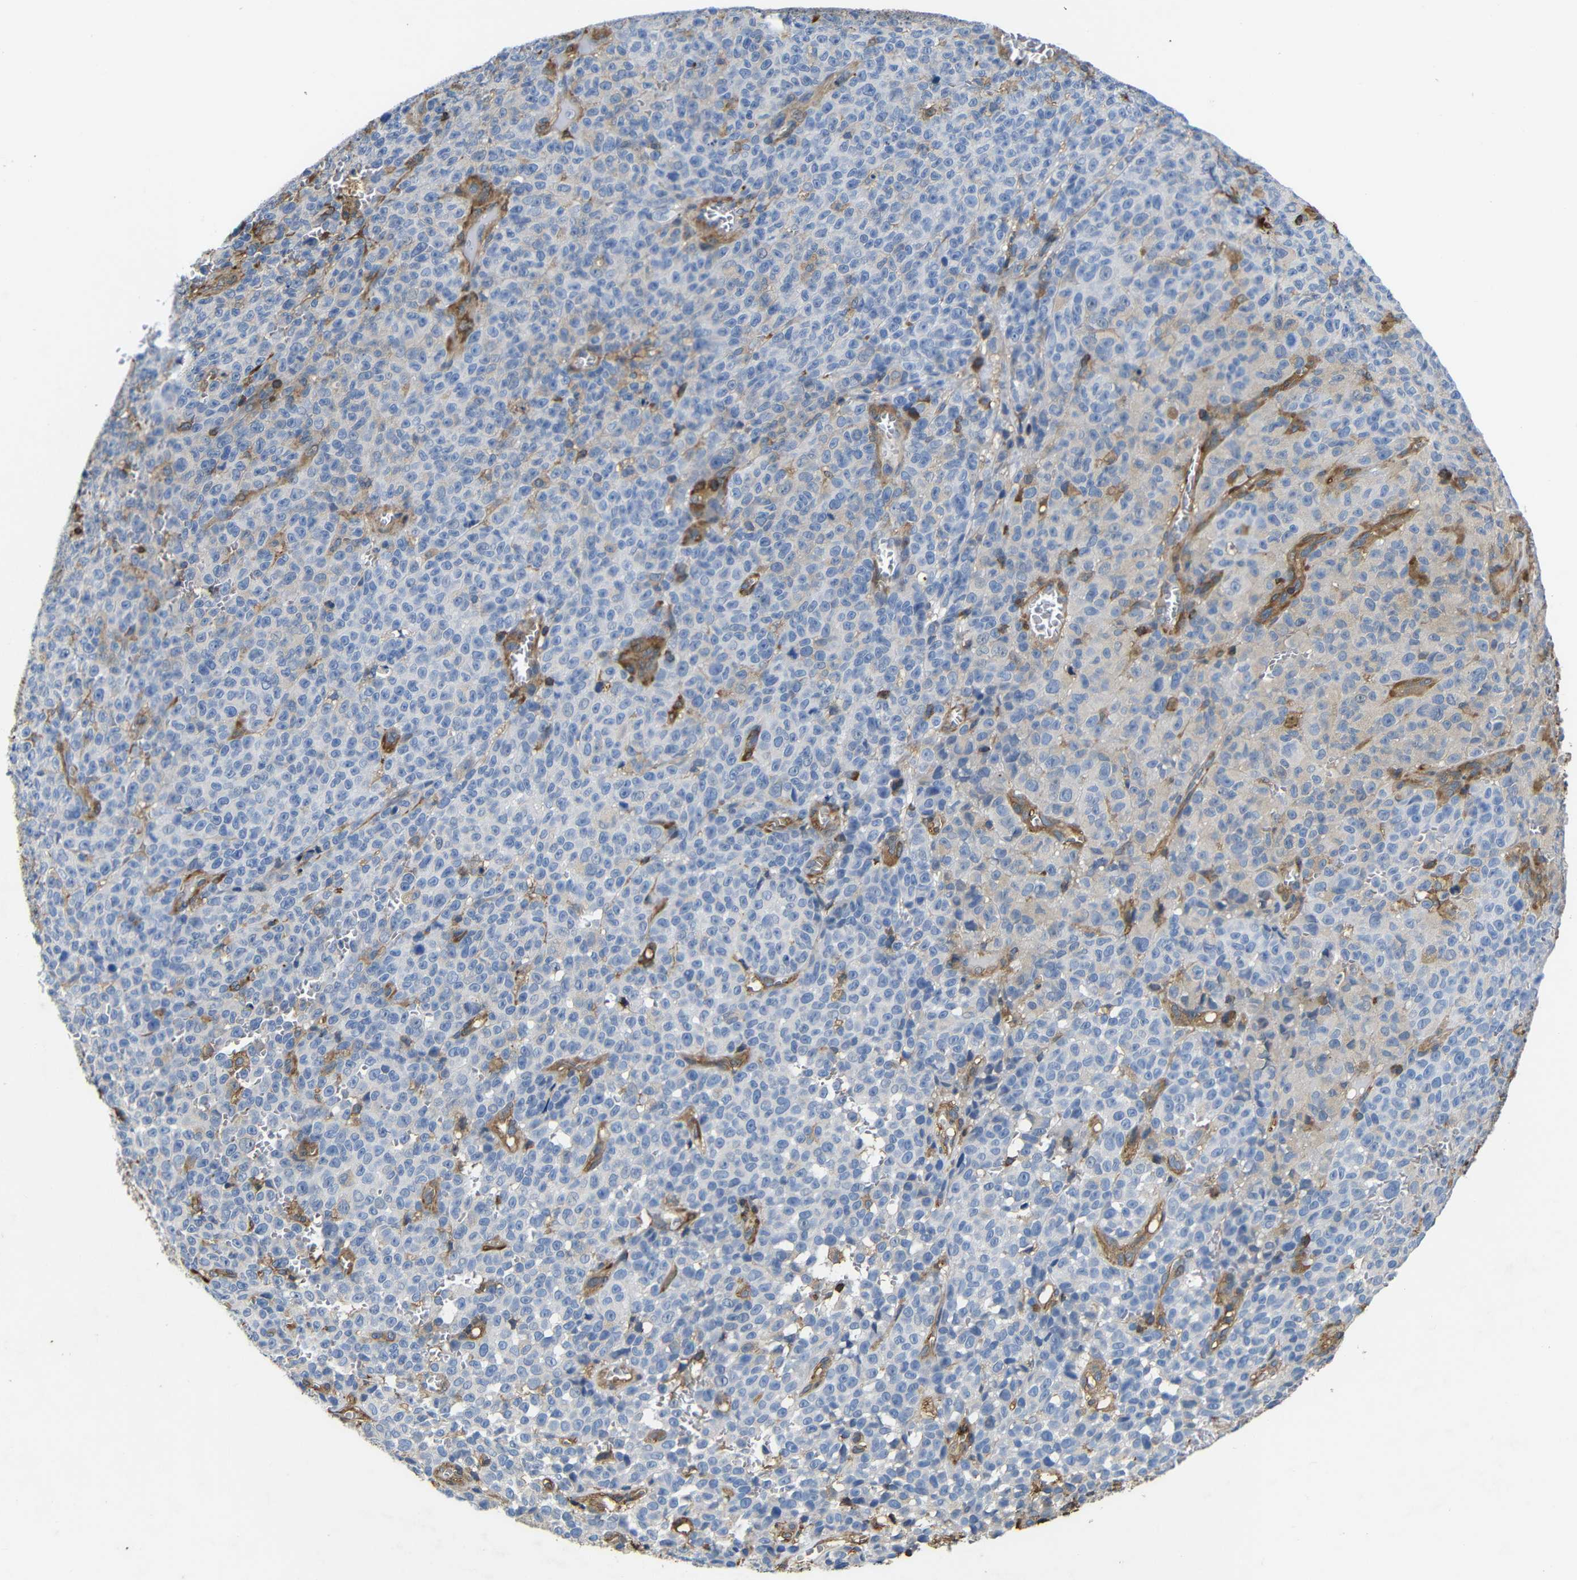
{"staining": {"intensity": "negative", "quantity": "none", "location": "none"}, "tissue": "melanoma", "cell_type": "Tumor cells", "image_type": "cancer", "snomed": [{"axis": "morphology", "description": "Malignant melanoma, NOS"}, {"axis": "topography", "description": "Skin"}], "caption": "This photomicrograph is of malignant melanoma stained with immunohistochemistry (IHC) to label a protein in brown with the nuclei are counter-stained blue. There is no expression in tumor cells.", "gene": "PI4KA", "patient": {"sex": "female", "age": 82}}